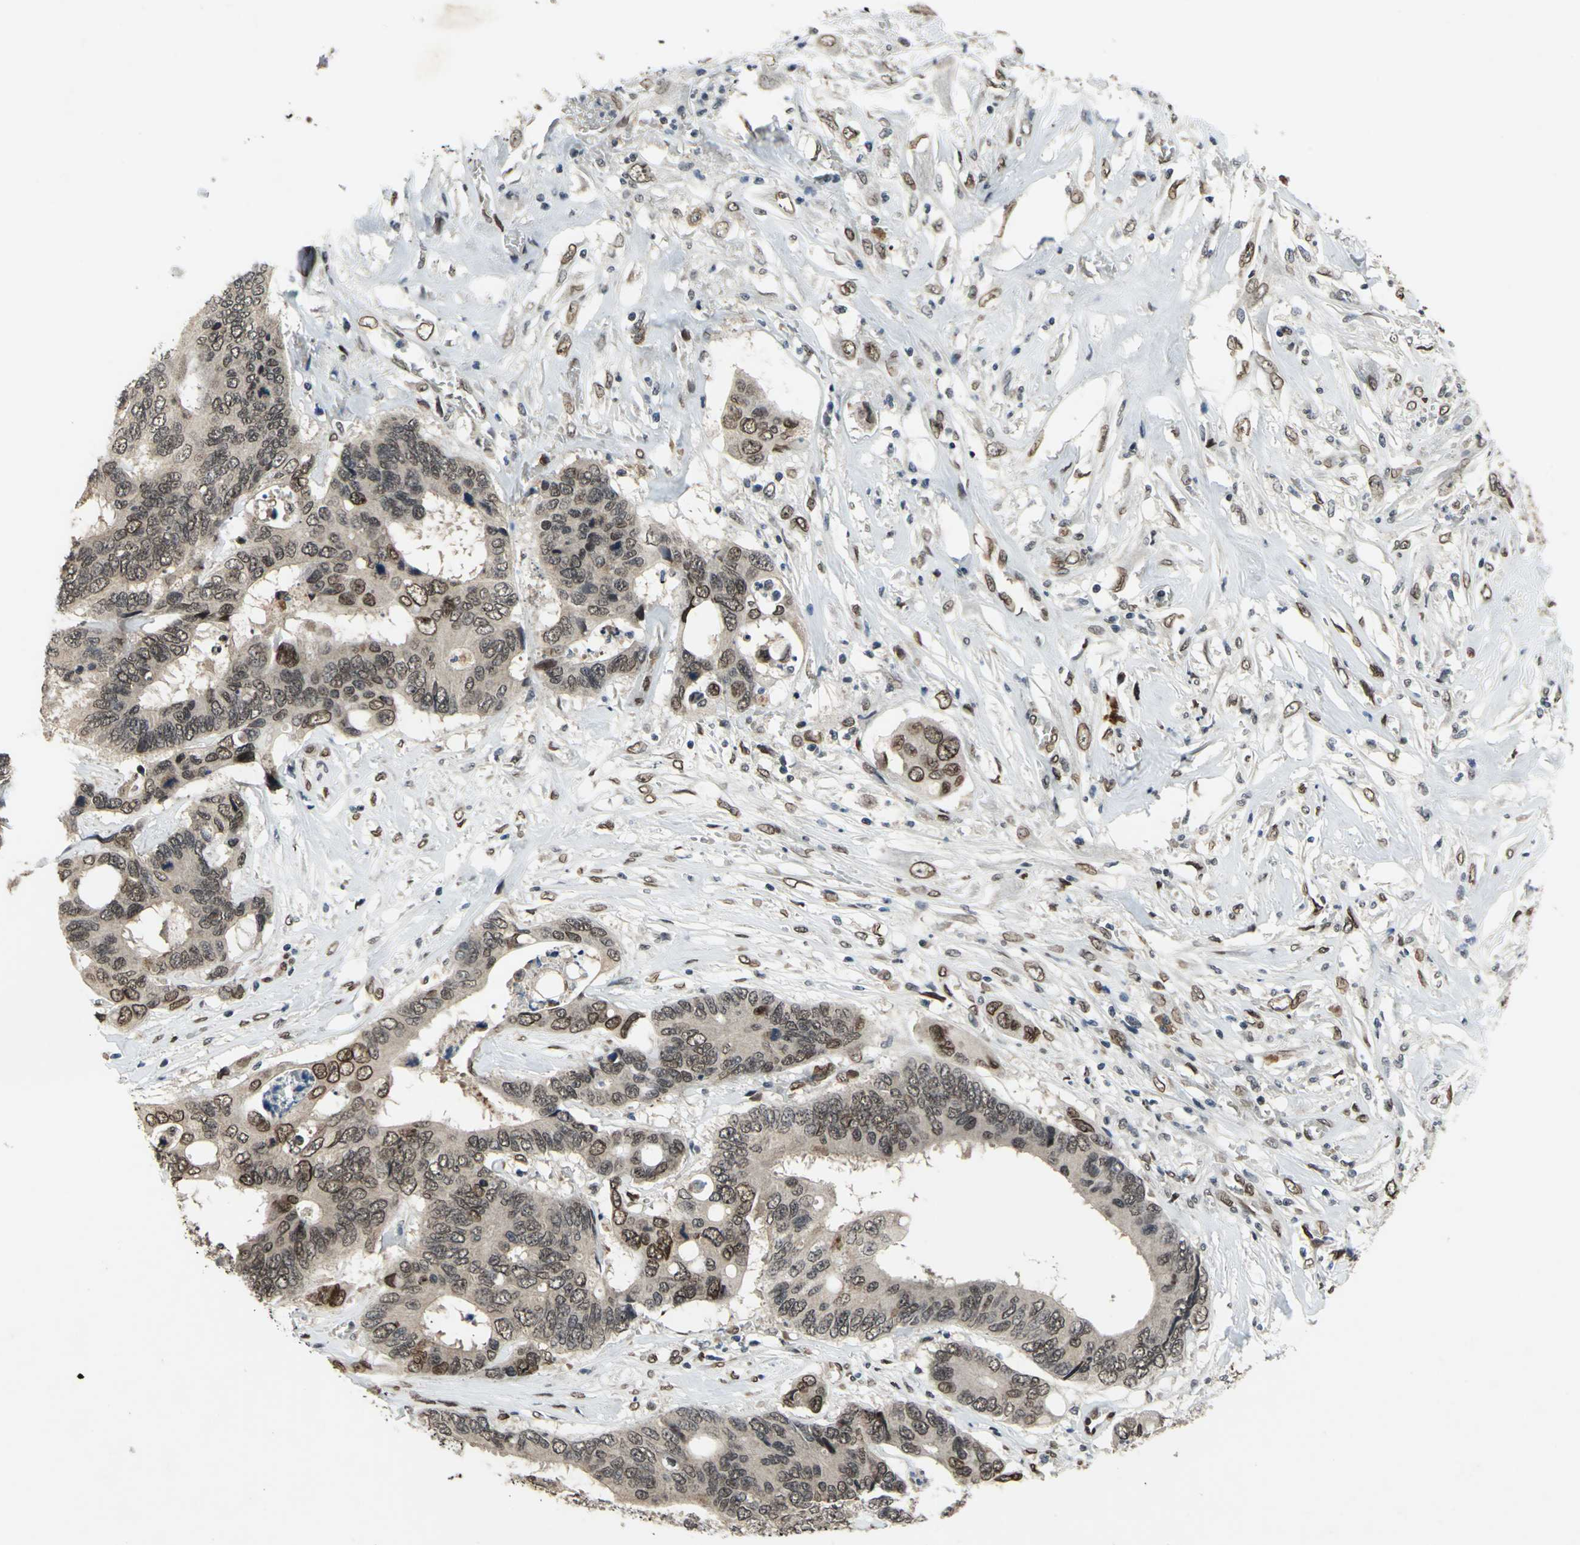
{"staining": {"intensity": "moderate", "quantity": ">75%", "location": "nuclear"}, "tissue": "colorectal cancer", "cell_type": "Tumor cells", "image_type": "cancer", "snomed": [{"axis": "morphology", "description": "Adenocarcinoma, NOS"}, {"axis": "topography", "description": "Rectum"}], "caption": "IHC staining of colorectal adenocarcinoma, which demonstrates medium levels of moderate nuclear positivity in approximately >75% of tumor cells indicating moderate nuclear protein staining. The staining was performed using DAB (brown) for protein detection and nuclei were counterstained in hematoxylin (blue).", "gene": "ISY1", "patient": {"sex": "male", "age": 55}}